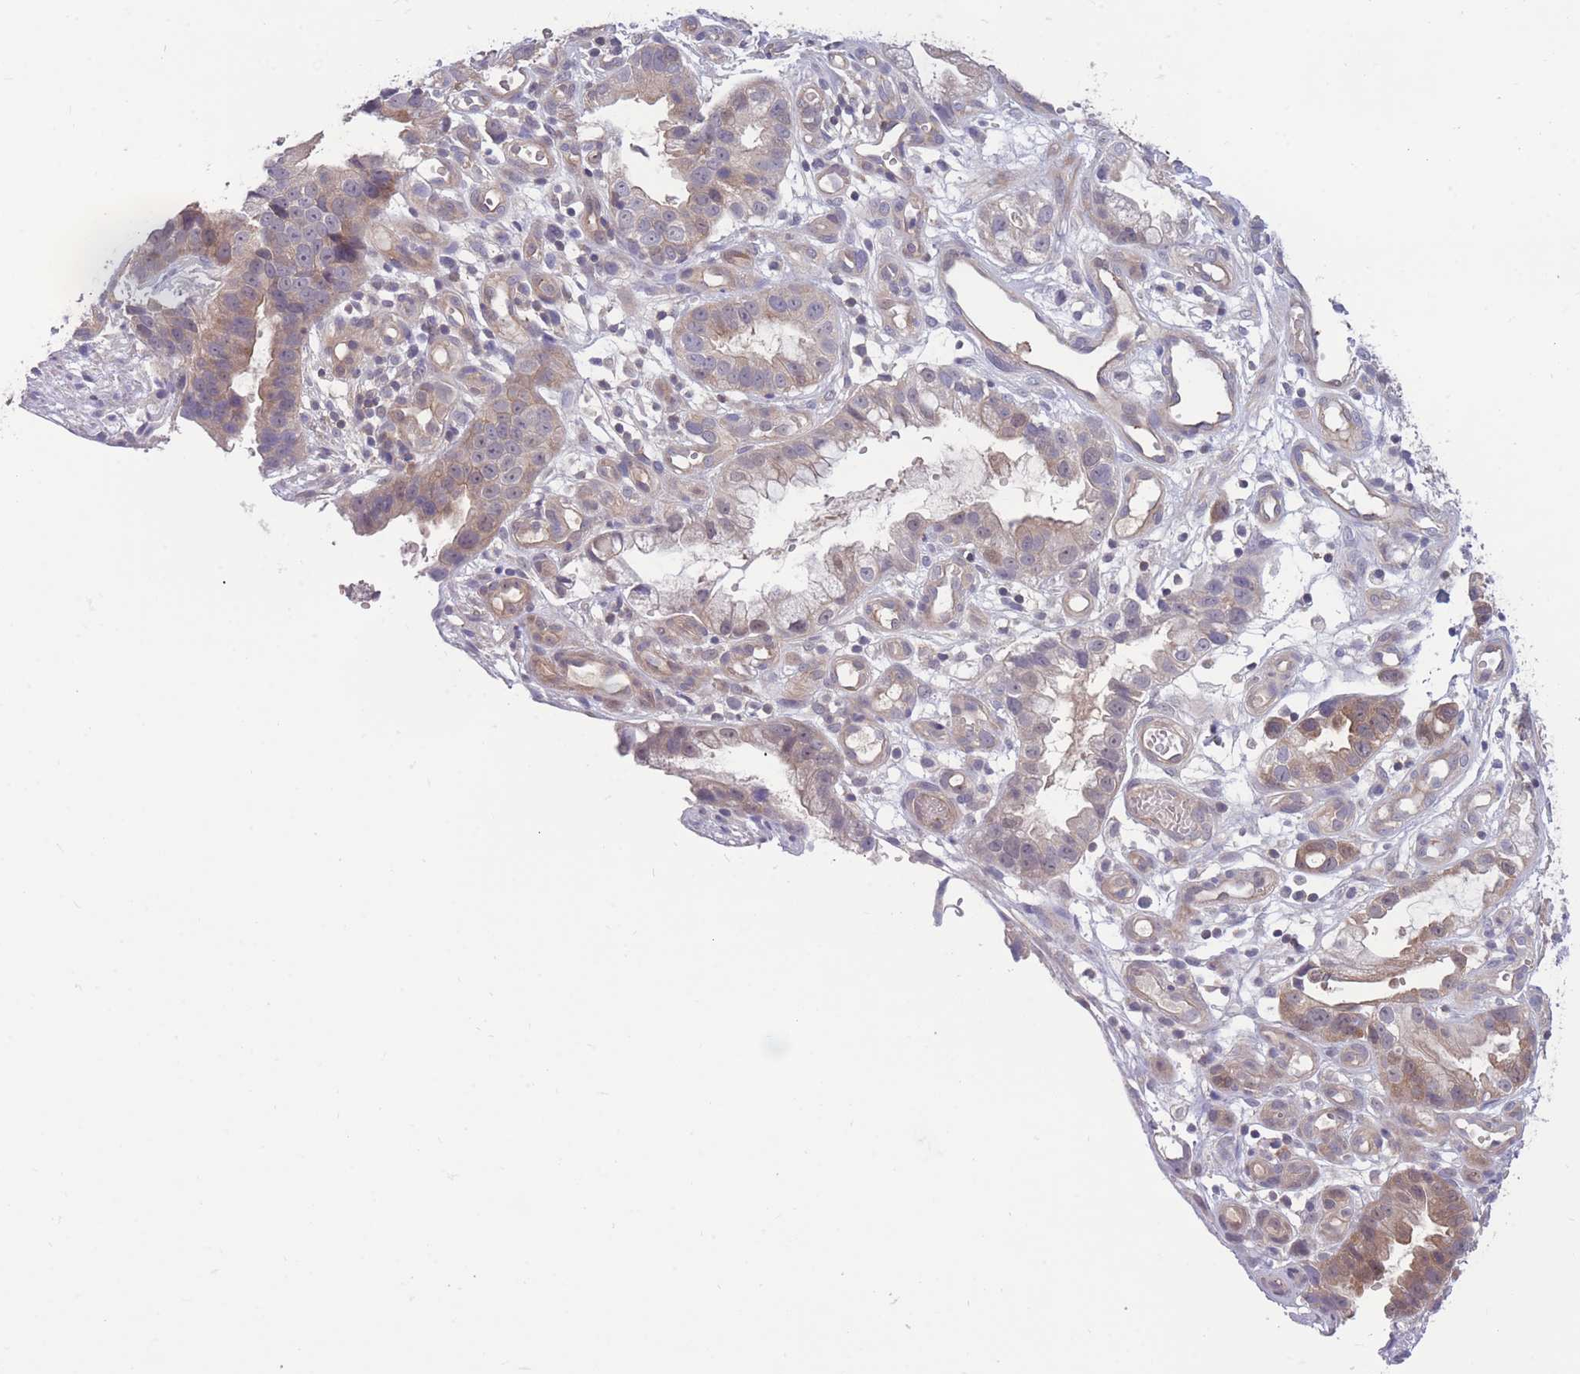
{"staining": {"intensity": "moderate", "quantity": "<25%", "location": "cytoplasmic/membranous"}, "tissue": "stomach cancer", "cell_type": "Tumor cells", "image_type": "cancer", "snomed": [{"axis": "morphology", "description": "Adenocarcinoma, NOS"}, {"axis": "topography", "description": "Stomach"}], "caption": "Human stomach adenocarcinoma stained with a protein marker demonstrates moderate staining in tumor cells.", "gene": "UBE2N", "patient": {"sex": "male", "age": 55}}